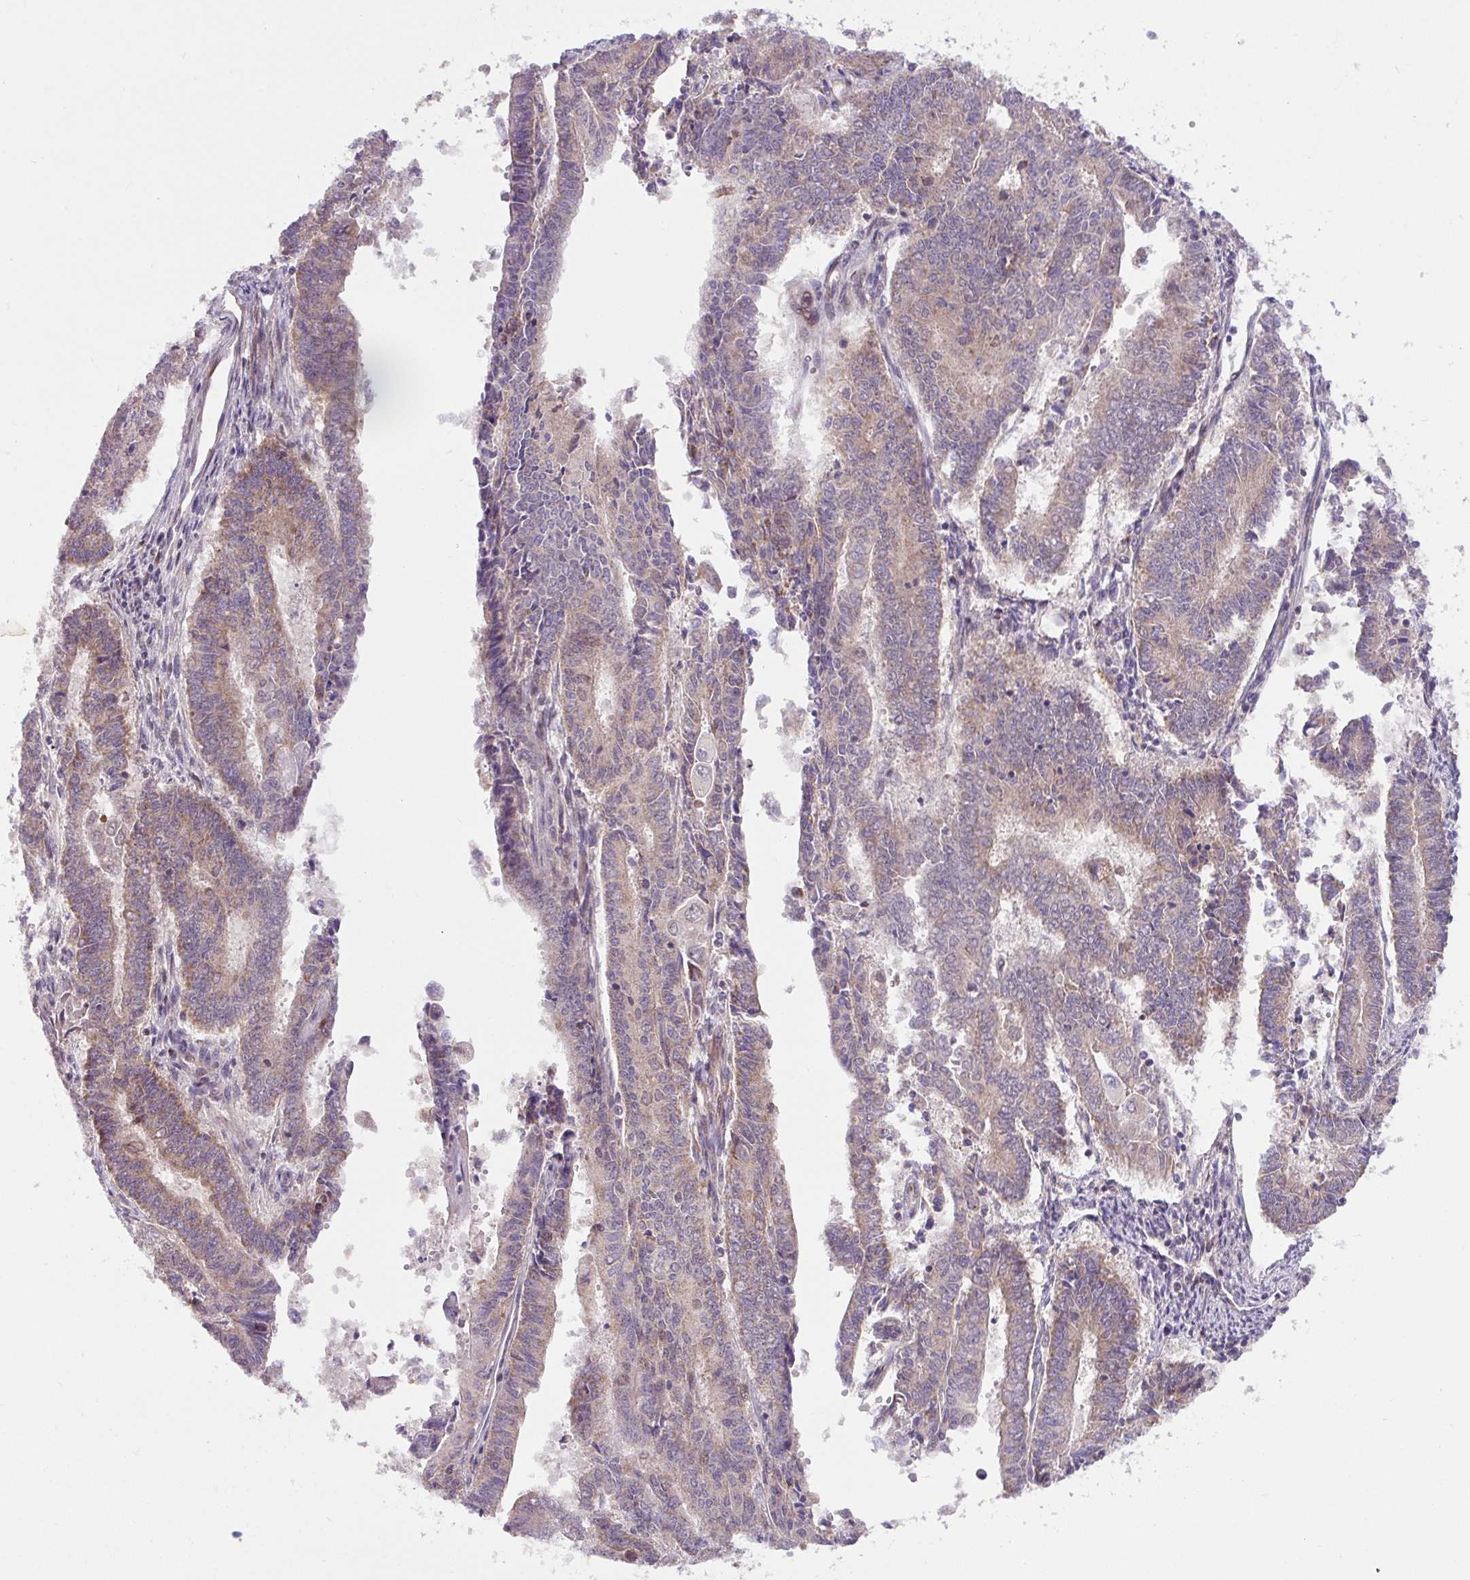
{"staining": {"intensity": "weak", "quantity": ">75%", "location": "cytoplasmic/membranous"}, "tissue": "endometrial cancer", "cell_type": "Tumor cells", "image_type": "cancer", "snomed": [{"axis": "morphology", "description": "Adenocarcinoma, NOS"}, {"axis": "topography", "description": "Endometrium"}], "caption": "The micrograph demonstrates staining of adenocarcinoma (endometrial), revealing weak cytoplasmic/membranous protein staining (brown color) within tumor cells.", "gene": "SARS2", "patient": {"sex": "female", "age": 59}}